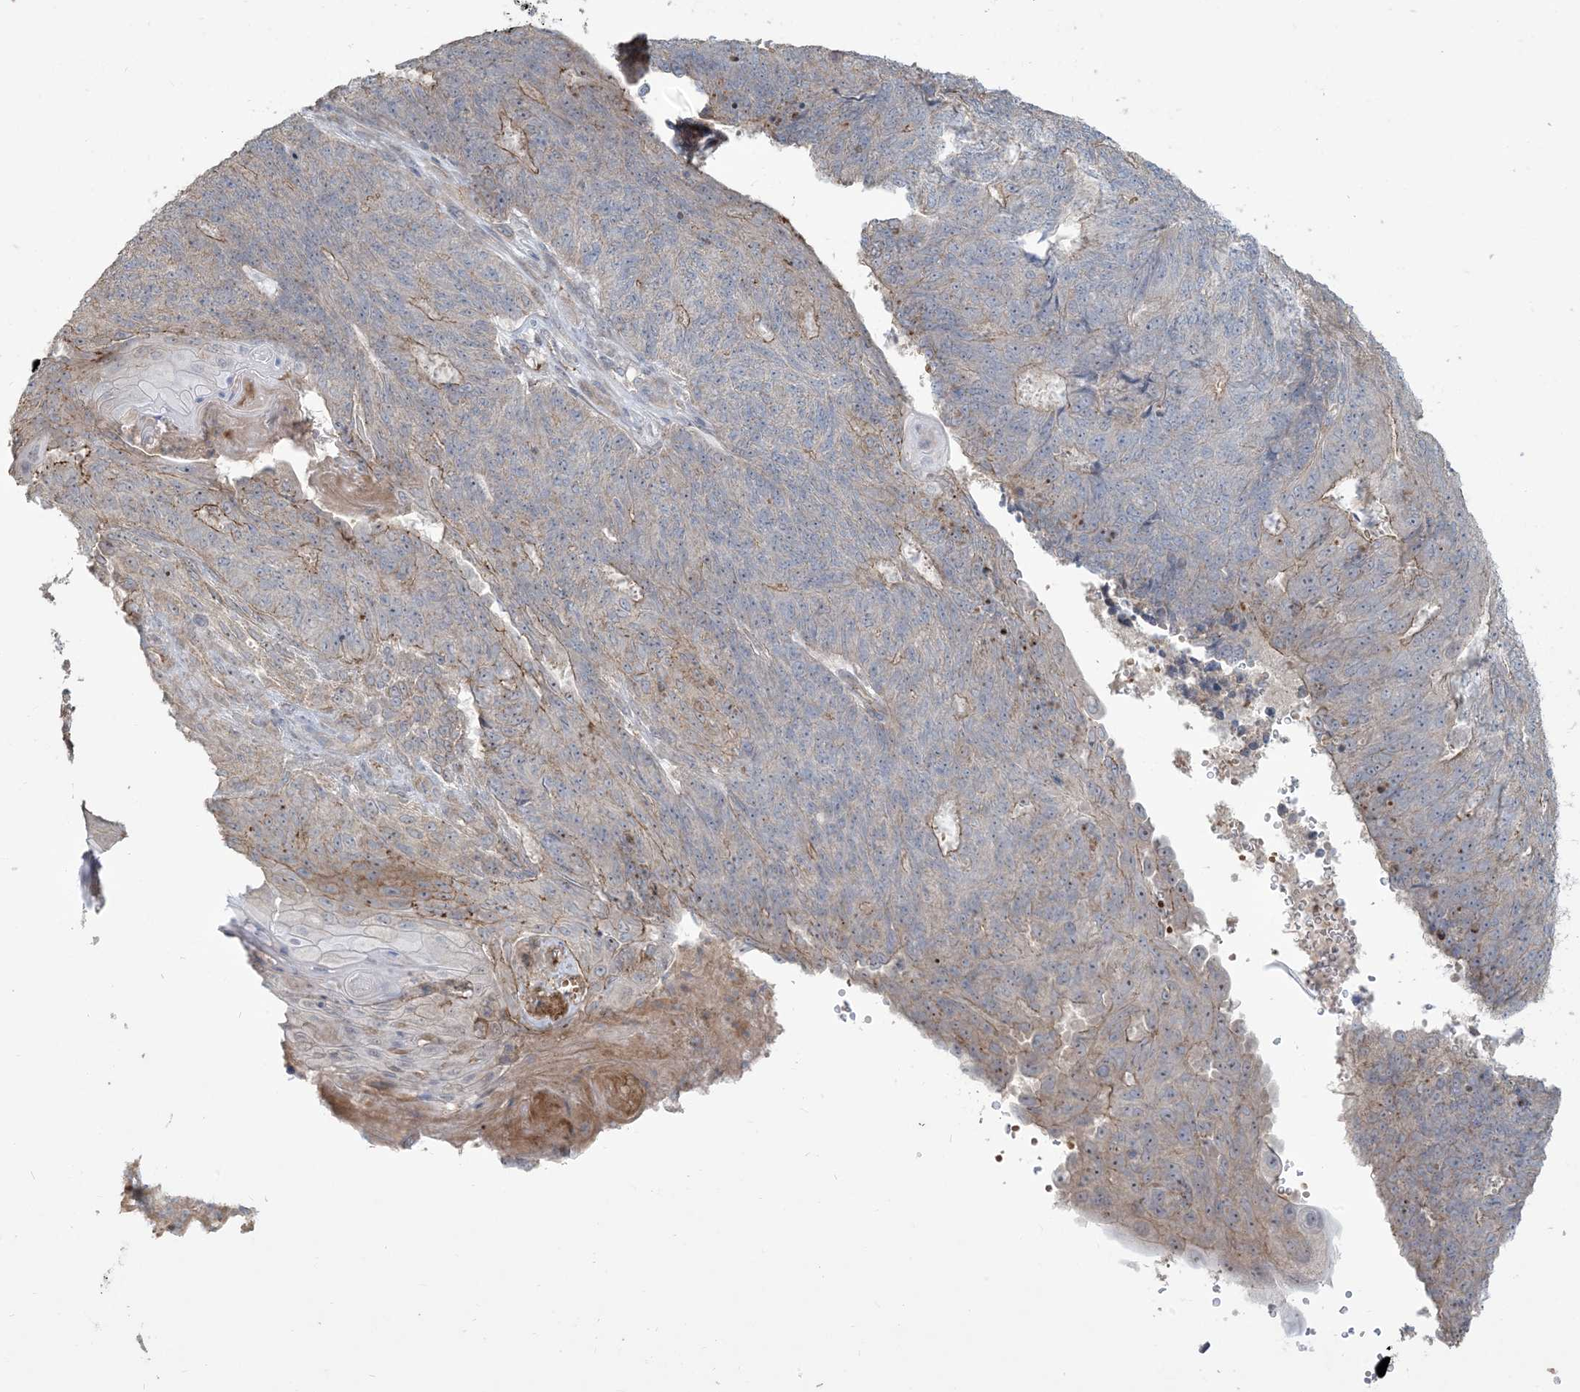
{"staining": {"intensity": "weak", "quantity": "<25%", "location": "cytoplasmic/membranous"}, "tissue": "endometrial cancer", "cell_type": "Tumor cells", "image_type": "cancer", "snomed": [{"axis": "morphology", "description": "Adenocarcinoma, NOS"}, {"axis": "topography", "description": "Endometrium"}], "caption": "Immunohistochemistry (IHC) photomicrograph of human endometrial adenocarcinoma stained for a protein (brown), which exhibits no staining in tumor cells.", "gene": "KLHL18", "patient": {"sex": "female", "age": 32}}